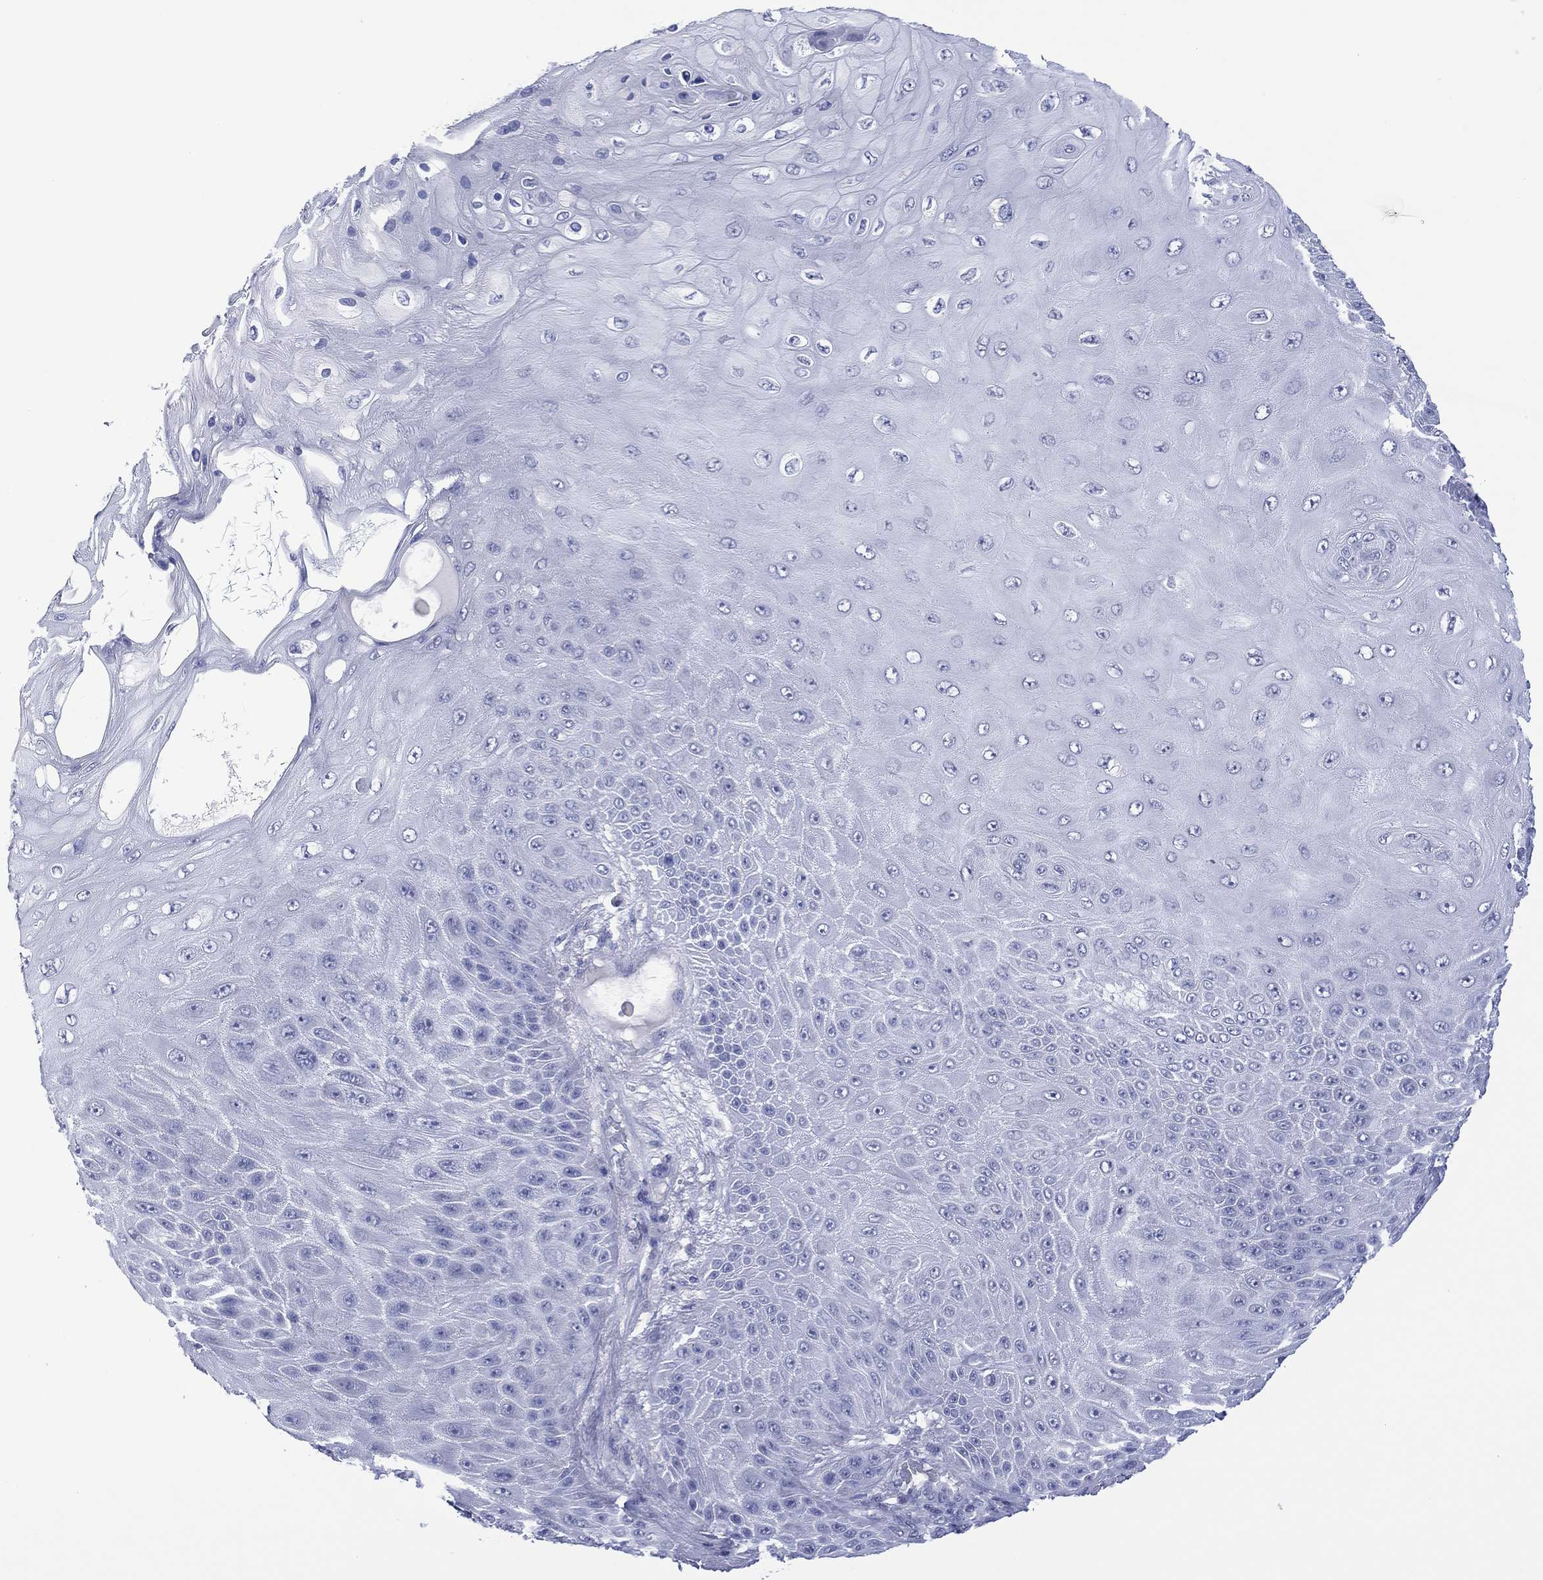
{"staining": {"intensity": "negative", "quantity": "none", "location": "none"}, "tissue": "skin cancer", "cell_type": "Tumor cells", "image_type": "cancer", "snomed": [{"axis": "morphology", "description": "Squamous cell carcinoma, NOS"}, {"axis": "topography", "description": "Skin"}], "caption": "DAB (3,3'-diaminobenzidine) immunohistochemical staining of human squamous cell carcinoma (skin) shows no significant positivity in tumor cells.", "gene": "UTF1", "patient": {"sex": "male", "age": 62}}